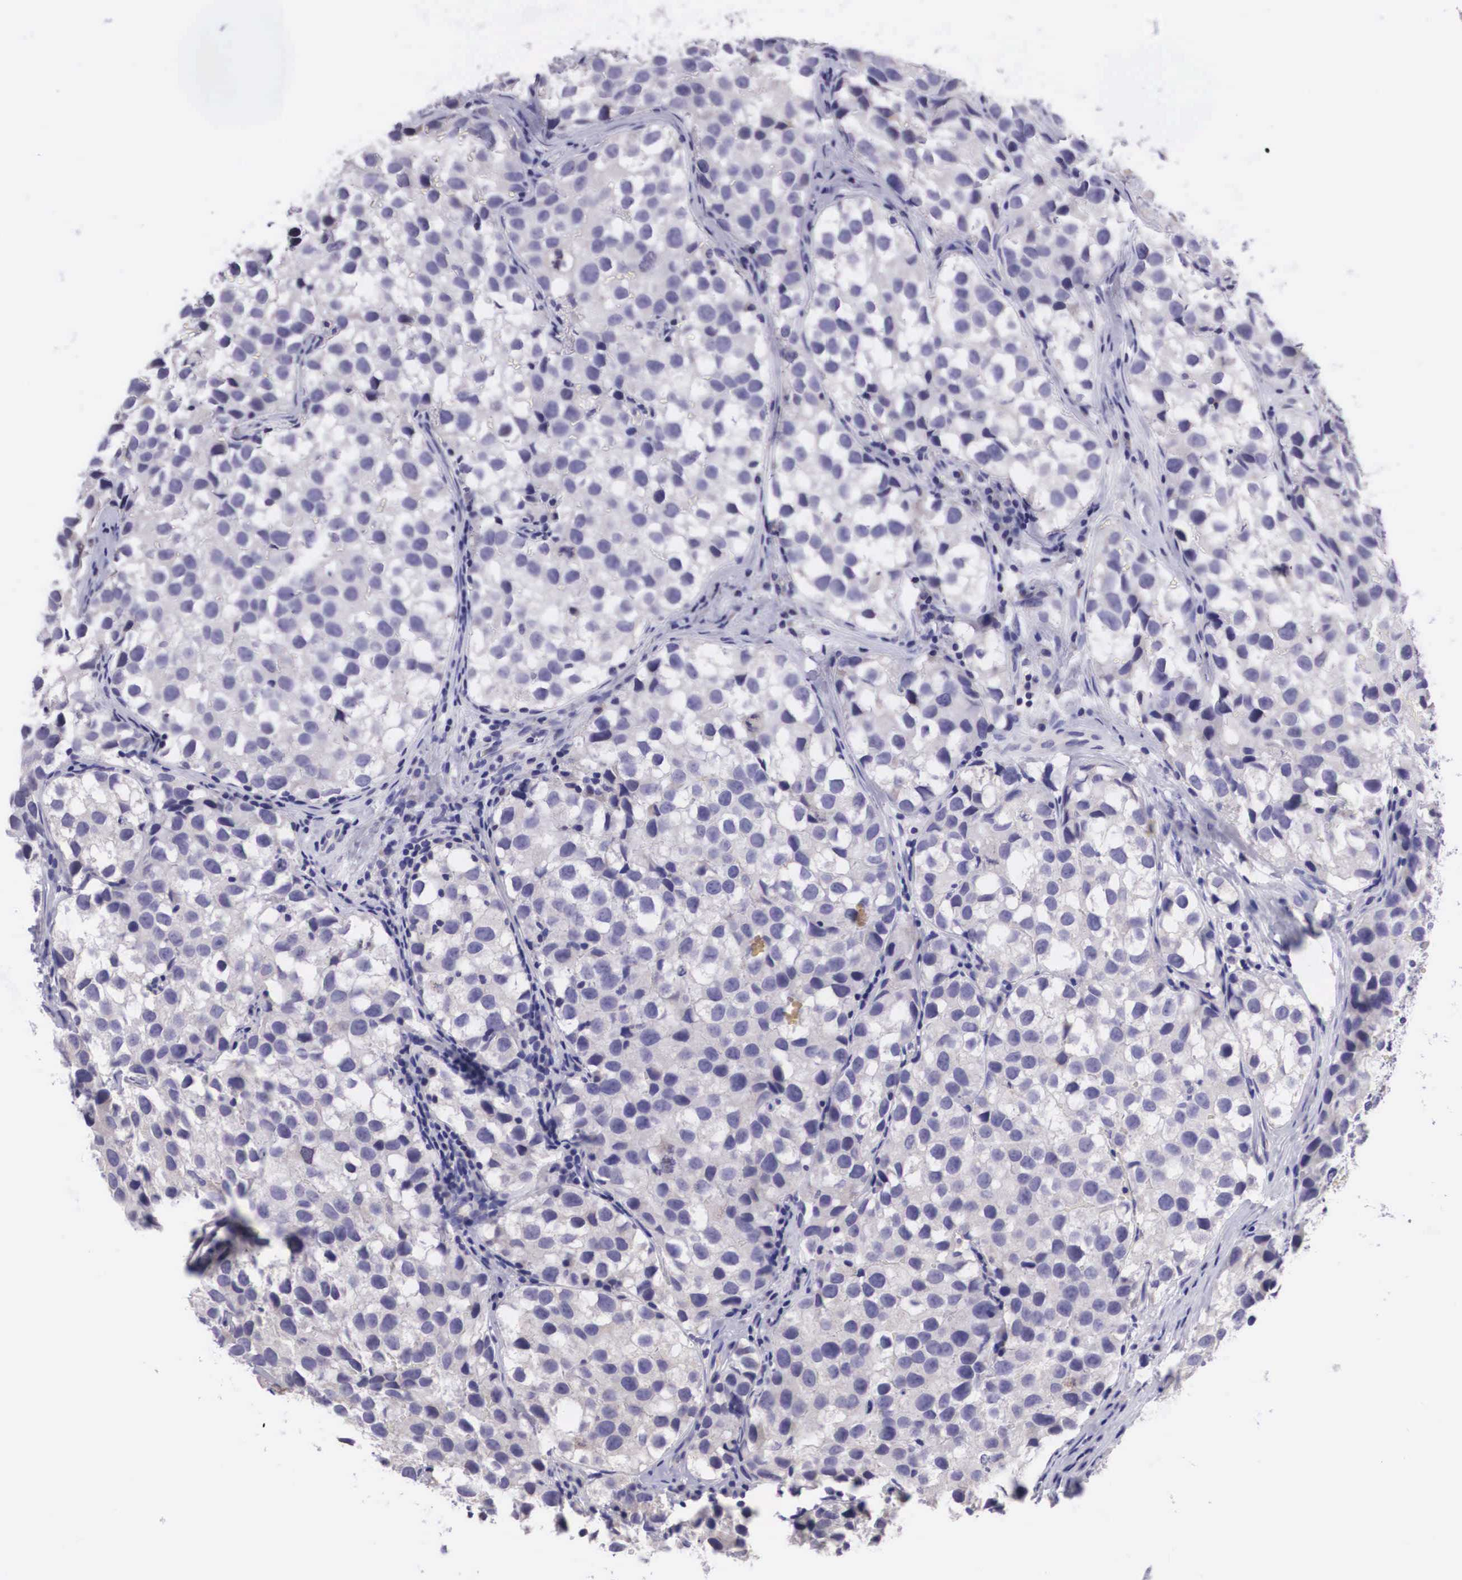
{"staining": {"intensity": "negative", "quantity": "none", "location": "none"}, "tissue": "testis cancer", "cell_type": "Tumor cells", "image_type": "cancer", "snomed": [{"axis": "morphology", "description": "Seminoma, NOS"}, {"axis": "topography", "description": "Testis"}], "caption": "Human testis seminoma stained for a protein using IHC exhibits no expression in tumor cells.", "gene": "ARG2", "patient": {"sex": "male", "age": 39}}